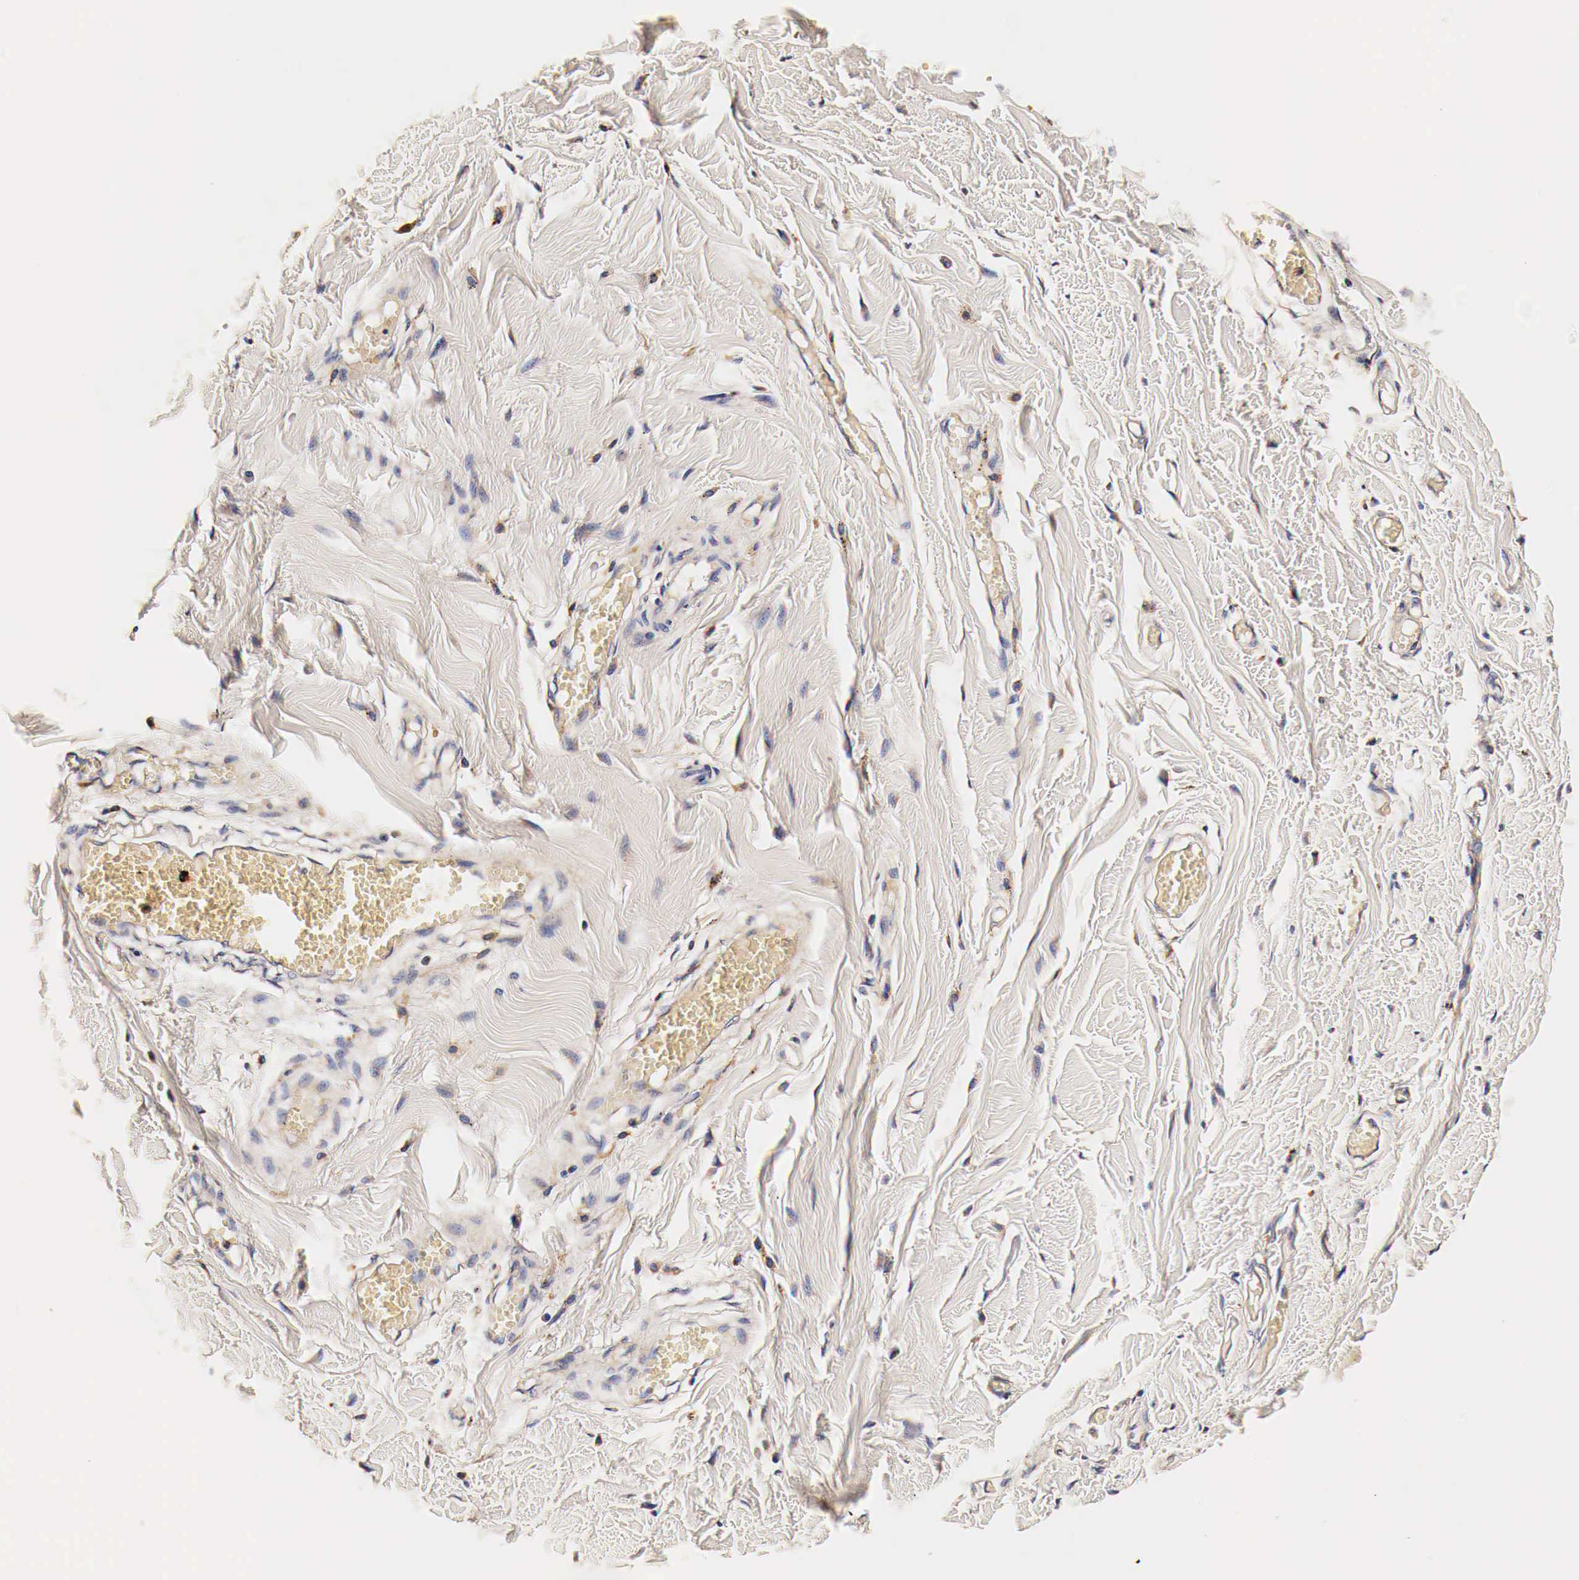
{"staining": {"intensity": "negative", "quantity": "none", "location": "none"}, "tissue": "adipose tissue", "cell_type": "Adipocytes", "image_type": "normal", "snomed": [{"axis": "morphology", "description": "Normal tissue, NOS"}, {"axis": "morphology", "description": "Sarcoma, NOS"}, {"axis": "topography", "description": "Skin"}, {"axis": "topography", "description": "Soft tissue"}], "caption": "A high-resolution image shows IHC staining of unremarkable adipose tissue, which reveals no significant staining in adipocytes. (Immunohistochemistry, brightfield microscopy, high magnification).", "gene": "RP2", "patient": {"sex": "female", "age": 51}}